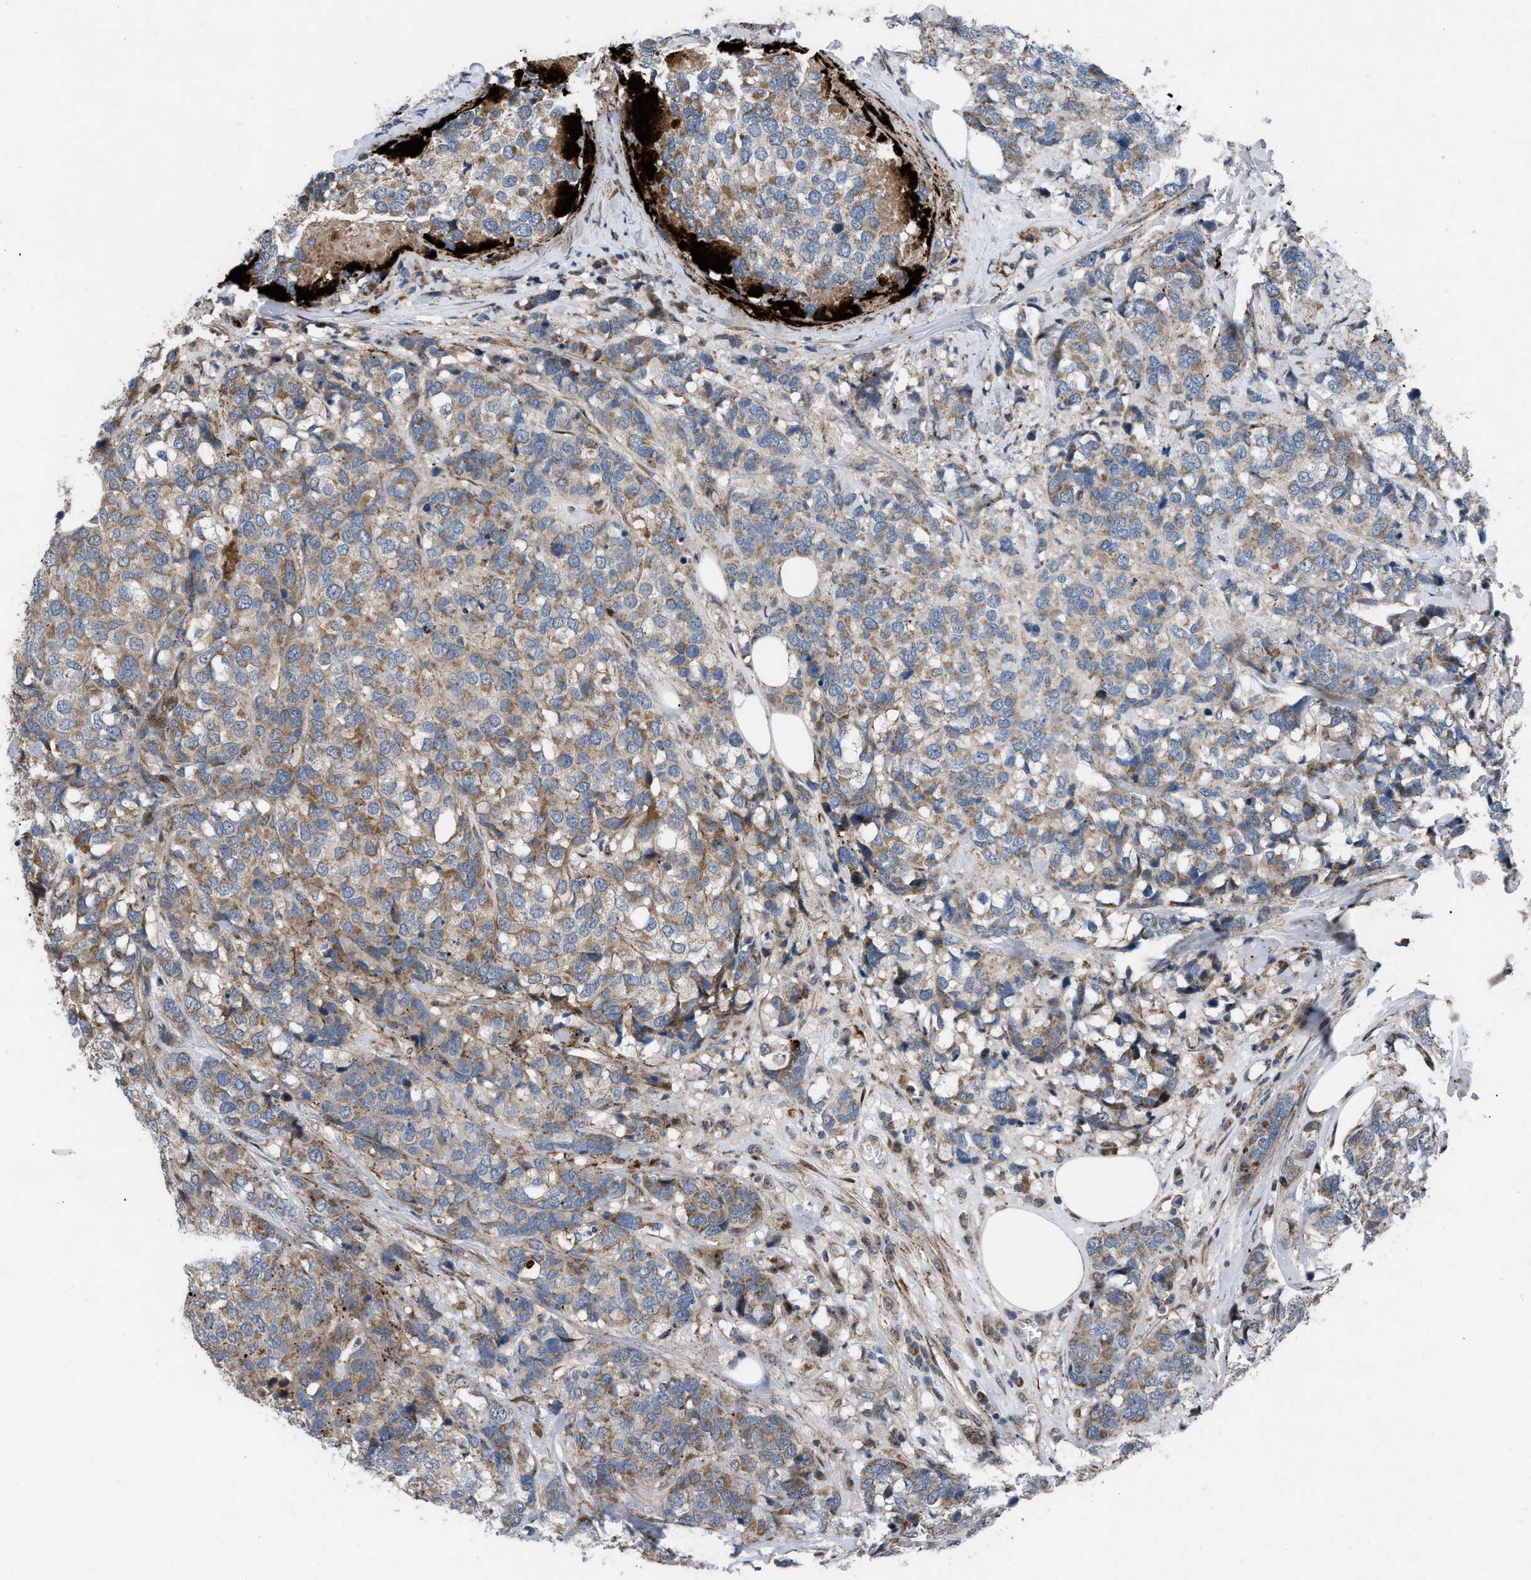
{"staining": {"intensity": "weak", "quantity": ">75%", "location": "cytoplasmic/membranous"}, "tissue": "breast cancer", "cell_type": "Tumor cells", "image_type": "cancer", "snomed": [{"axis": "morphology", "description": "Lobular carcinoma"}, {"axis": "topography", "description": "Breast"}], "caption": "Protein expression analysis of breast cancer demonstrates weak cytoplasmic/membranous expression in approximately >75% of tumor cells.", "gene": "AP3M2", "patient": {"sex": "female", "age": 59}}